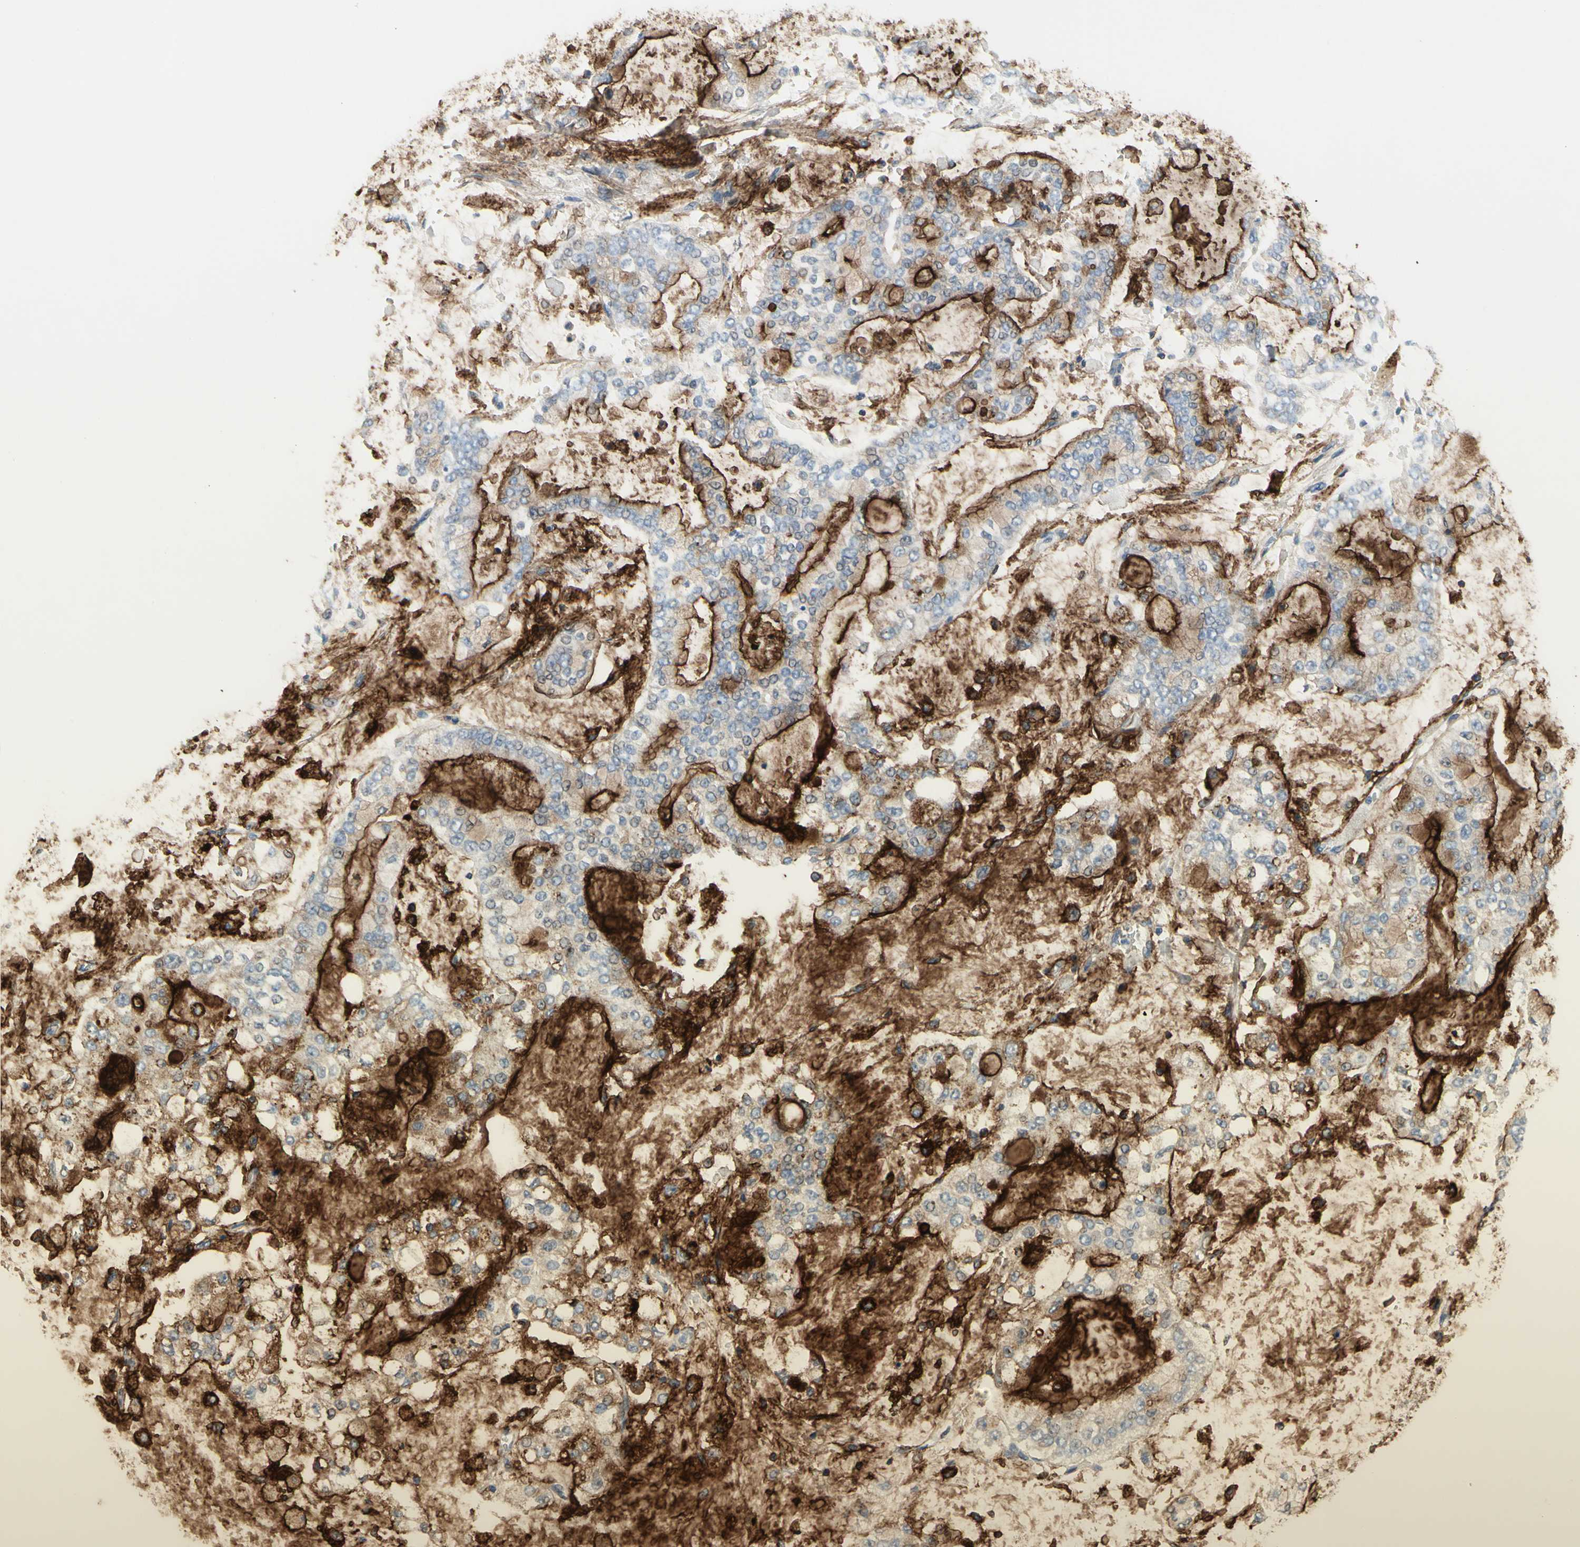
{"staining": {"intensity": "strong", "quantity": ">75%", "location": "cytoplasmic/membranous"}, "tissue": "stomach cancer", "cell_type": "Tumor cells", "image_type": "cancer", "snomed": [{"axis": "morphology", "description": "Normal tissue, NOS"}, {"axis": "morphology", "description": "Adenocarcinoma, NOS"}, {"axis": "topography", "description": "Stomach, upper"}, {"axis": "topography", "description": "Stomach"}], "caption": "This is an image of immunohistochemistry (IHC) staining of stomach cancer (adenocarcinoma), which shows strong positivity in the cytoplasmic/membranous of tumor cells.", "gene": "MUC1", "patient": {"sex": "male", "age": 76}}